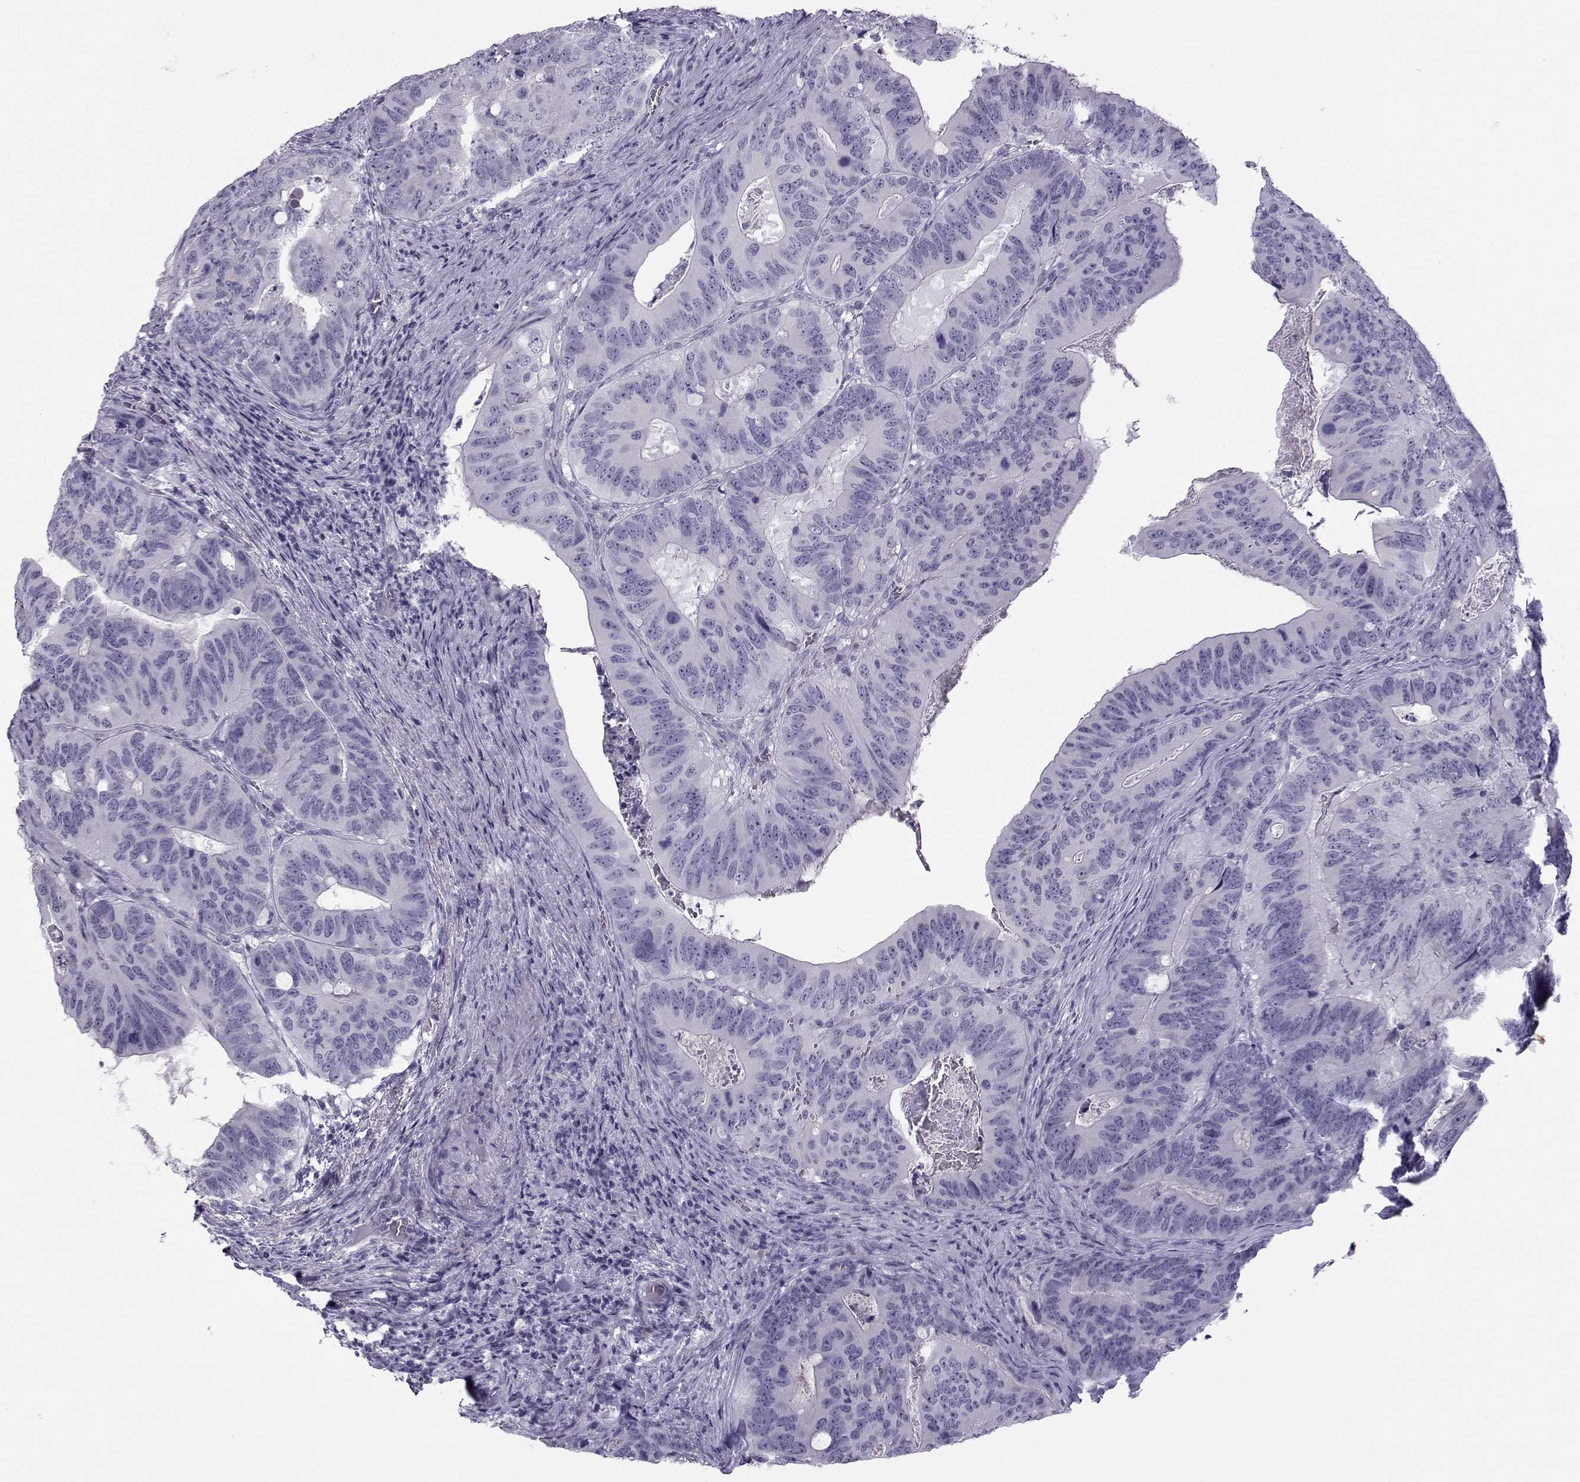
{"staining": {"intensity": "negative", "quantity": "none", "location": "none"}, "tissue": "colorectal cancer", "cell_type": "Tumor cells", "image_type": "cancer", "snomed": [{"axis": "morphology", "description": "Adenocarcinoma, NOS"}, {"axis": "topography", "description": "Colon"}], "caption": "Human colorectal cancer (adenocarcinoma) stained for a protein using immunohistochemistry (IHC) exhibits no expression in tumor cells.", "gene": "ARMC2", "patient": {"sex": "male", "age": 79}}